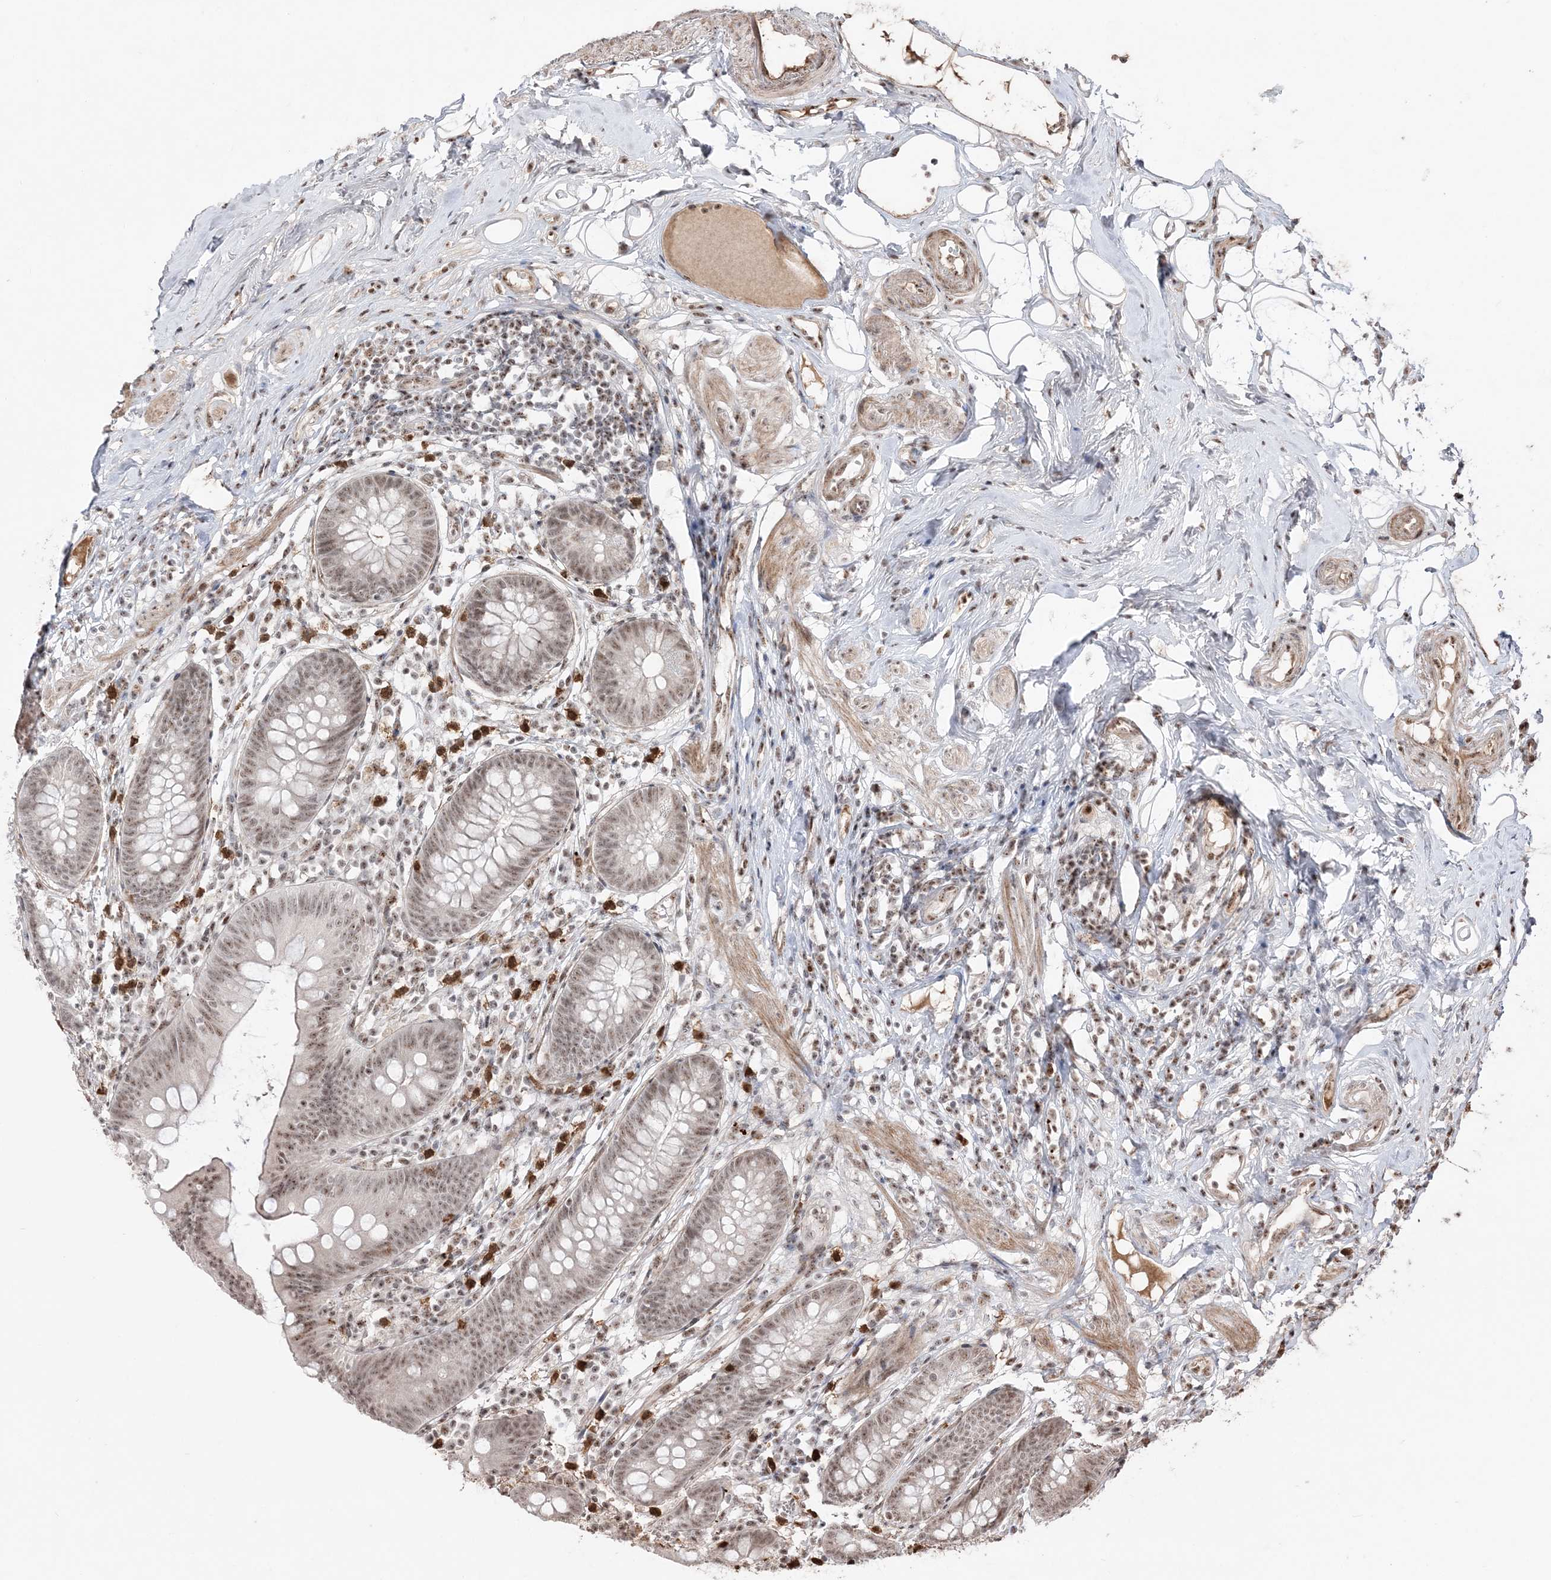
{"staining": {"intensity": "moderate", "quantity": ">75%", "location": "nuclear"}, "tissue": "appendix", "cell_type": "Glandular cells", "image_type": "normal", "snomed": [{"axis": "morphology", "description": "Normal tissue, NOS"}, {"axis": "topography", "description": "Appendix"}], "caption": "This micrograph demonstrates immunohistochemistry (IHC) staining of normal human appendix, with medium moderate nuclear expression in about >75% of glandular cells.", "gene": "RBM17", "patient": {"sex": "female", "age": 62}}